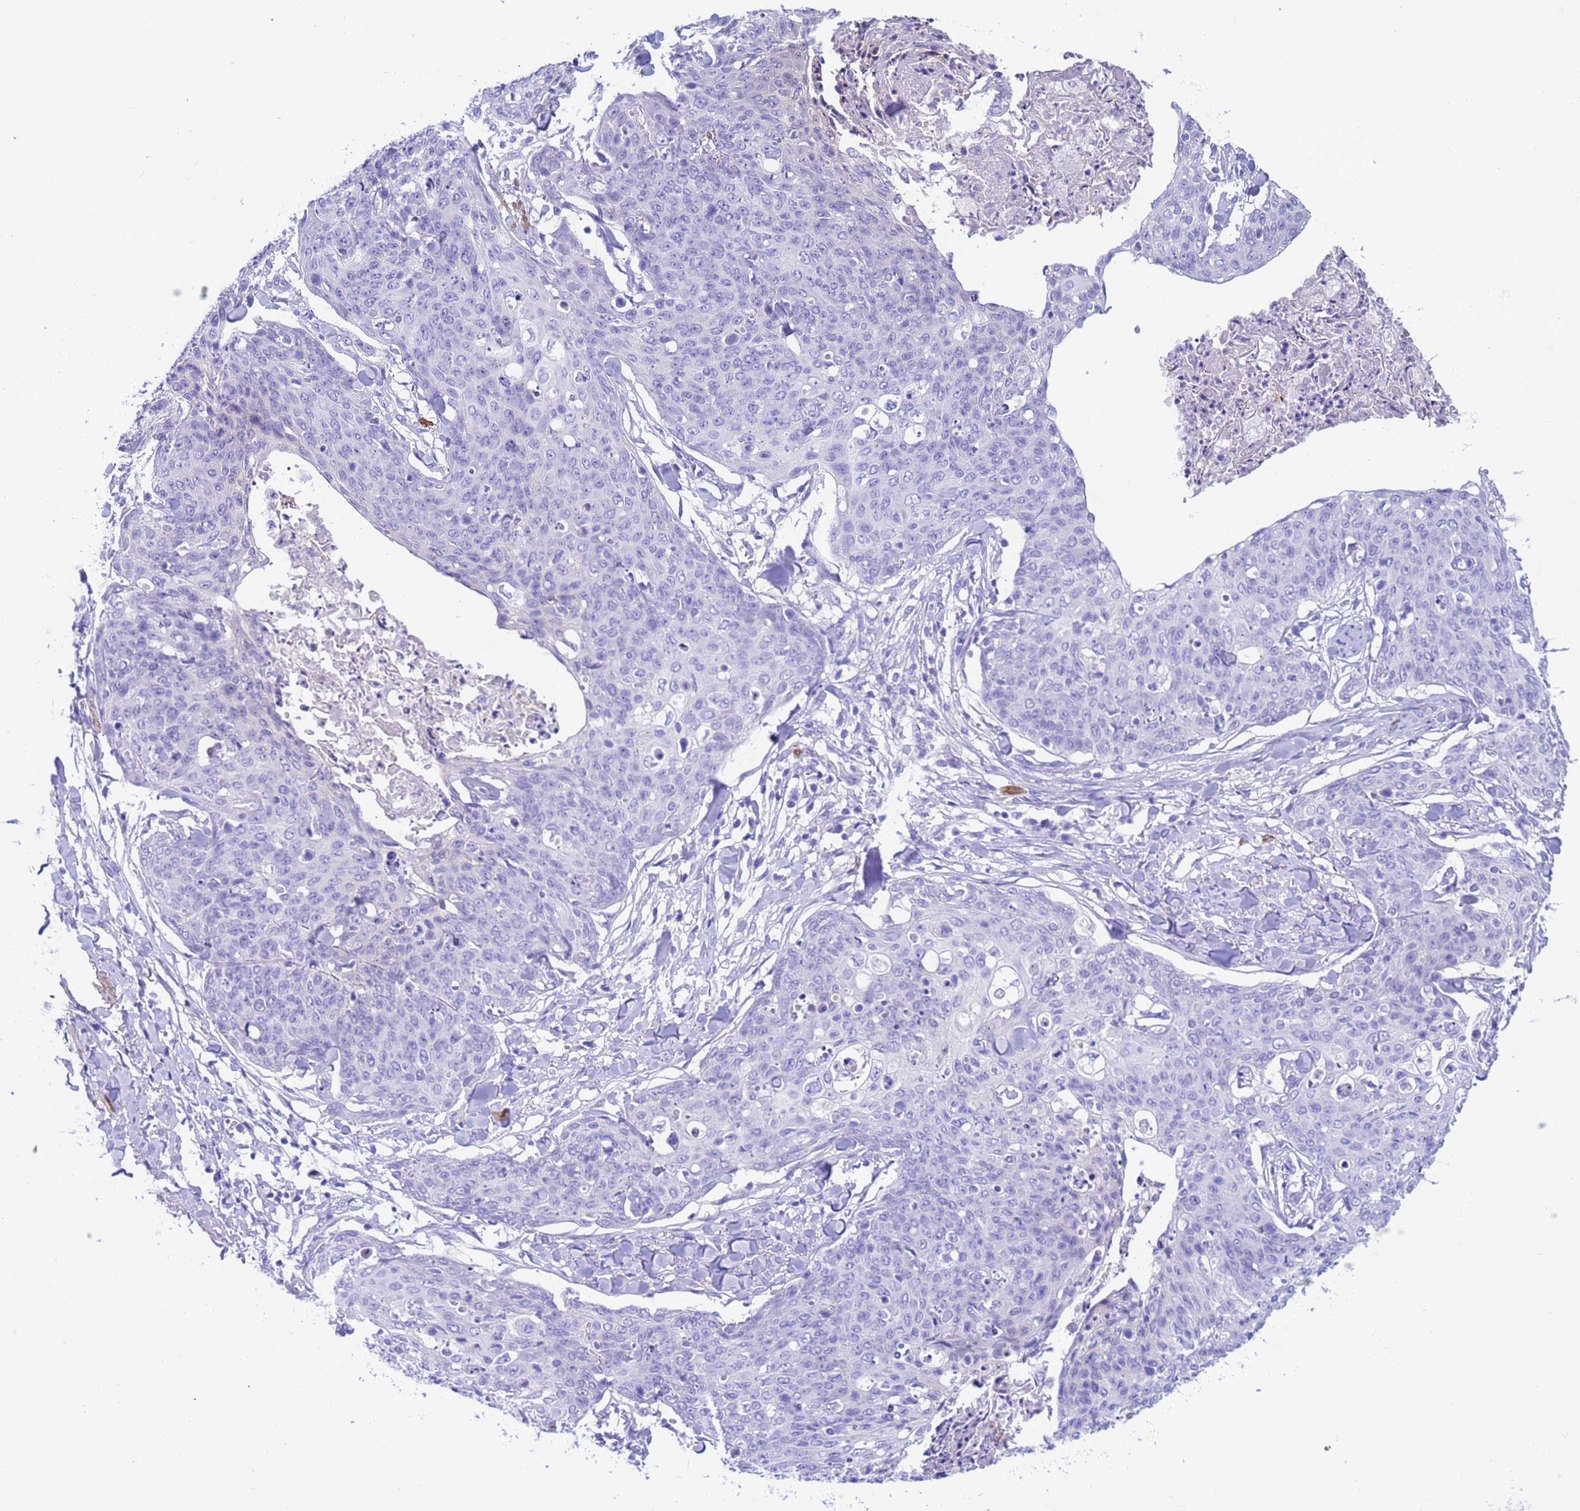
{"staining": {"intensity": "negative", "quantity": "none", "location": "none"}, "tissue": "skin cancer", "cell_type": "Tumor cells", "image_type": "cancer", "snomed": [{"axis": "morphology", "description": "Squamous cell carcinoma, NOS"}, {"axis": "topography", "description": "Skin"}, {"axis": "topography", "description": "Vulva"}], "caption": "High power microscopy histopathology image of an immunohistochemistry (IHC) histopathology image of skin cancer (squamous cell carcinoma), revealing no significant positivity in tumor cells.", "gene": "USP38", "patient": {"sex": "female", "age": 85}}